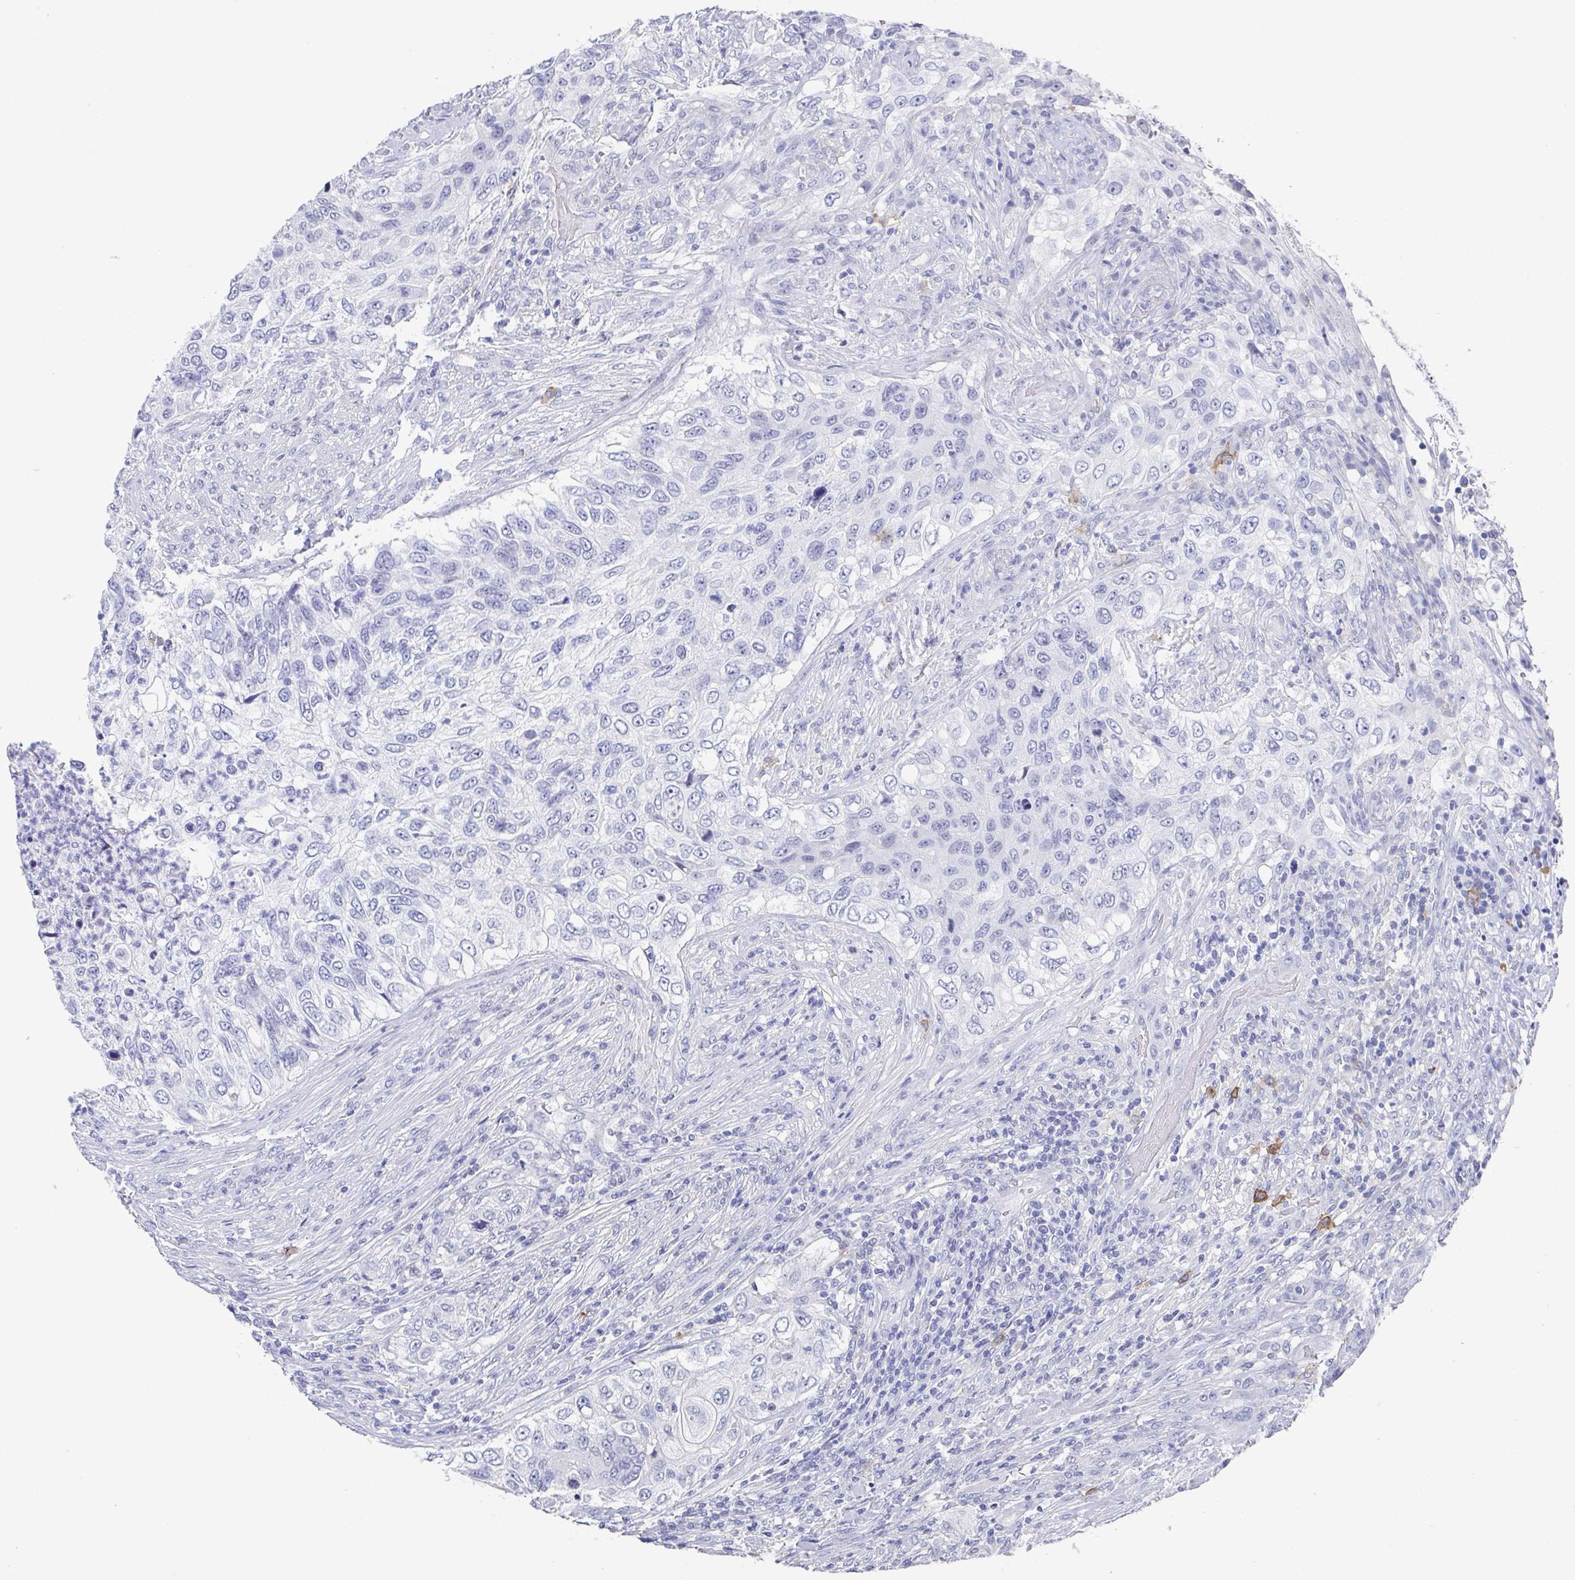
{"staining": {"intensity": "negative", "quantity": "none", "location": "none"}, "tissue": "urothelial cancer", "cell_type": "Tumor cells", "image_type": "cancer", "snomed": [{"axis": "morphology", "description": "Urothelial carcinoma, High grade"}, {"axis": "topography", "description": "Urinary bladder"}], "caption": "The immunohistochemistry image has no significant expression in tumor cells of high-grade urothelial carcinoma tissue.", "gene": "TNFRSF8", "patient": {"sex": "female", "age": 60}}